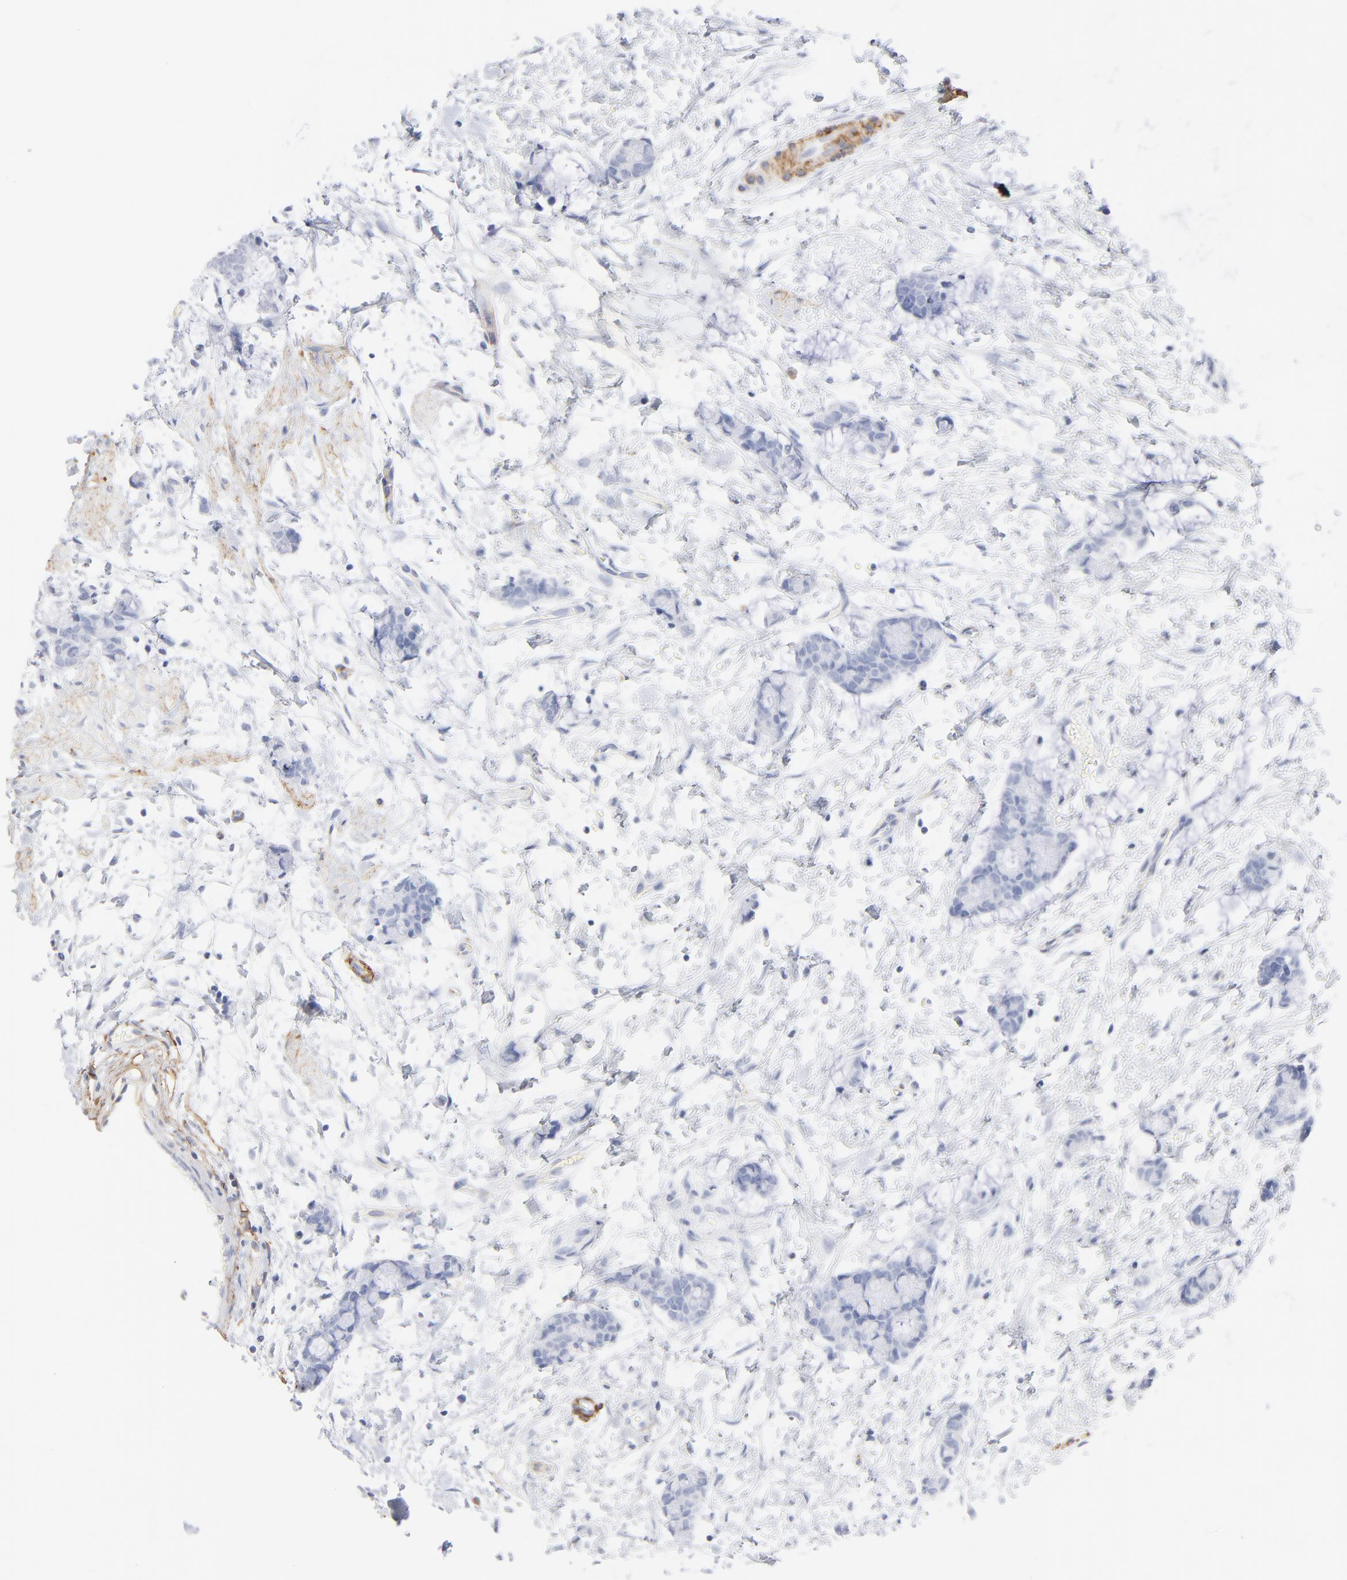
{"staining": {"intensity": "negative", "quantity": "none", "location": "none"}, "tissue": "colorectal cancer", "cell_type": "Tumor cells", "image_type": "cancer", "snomed": [{"axis": "morphology", "description": "Adenocarcinoma, NOS"}, {"axis": "topography", "description": "Colon"}], "caption": "This is an immunohistochemistry photomicrograph of adenocarcinoma (colorectal). There is no expression in tumor cells.", "gene": "AGTR1", "patient": {"sex": "male", "age": 14}}